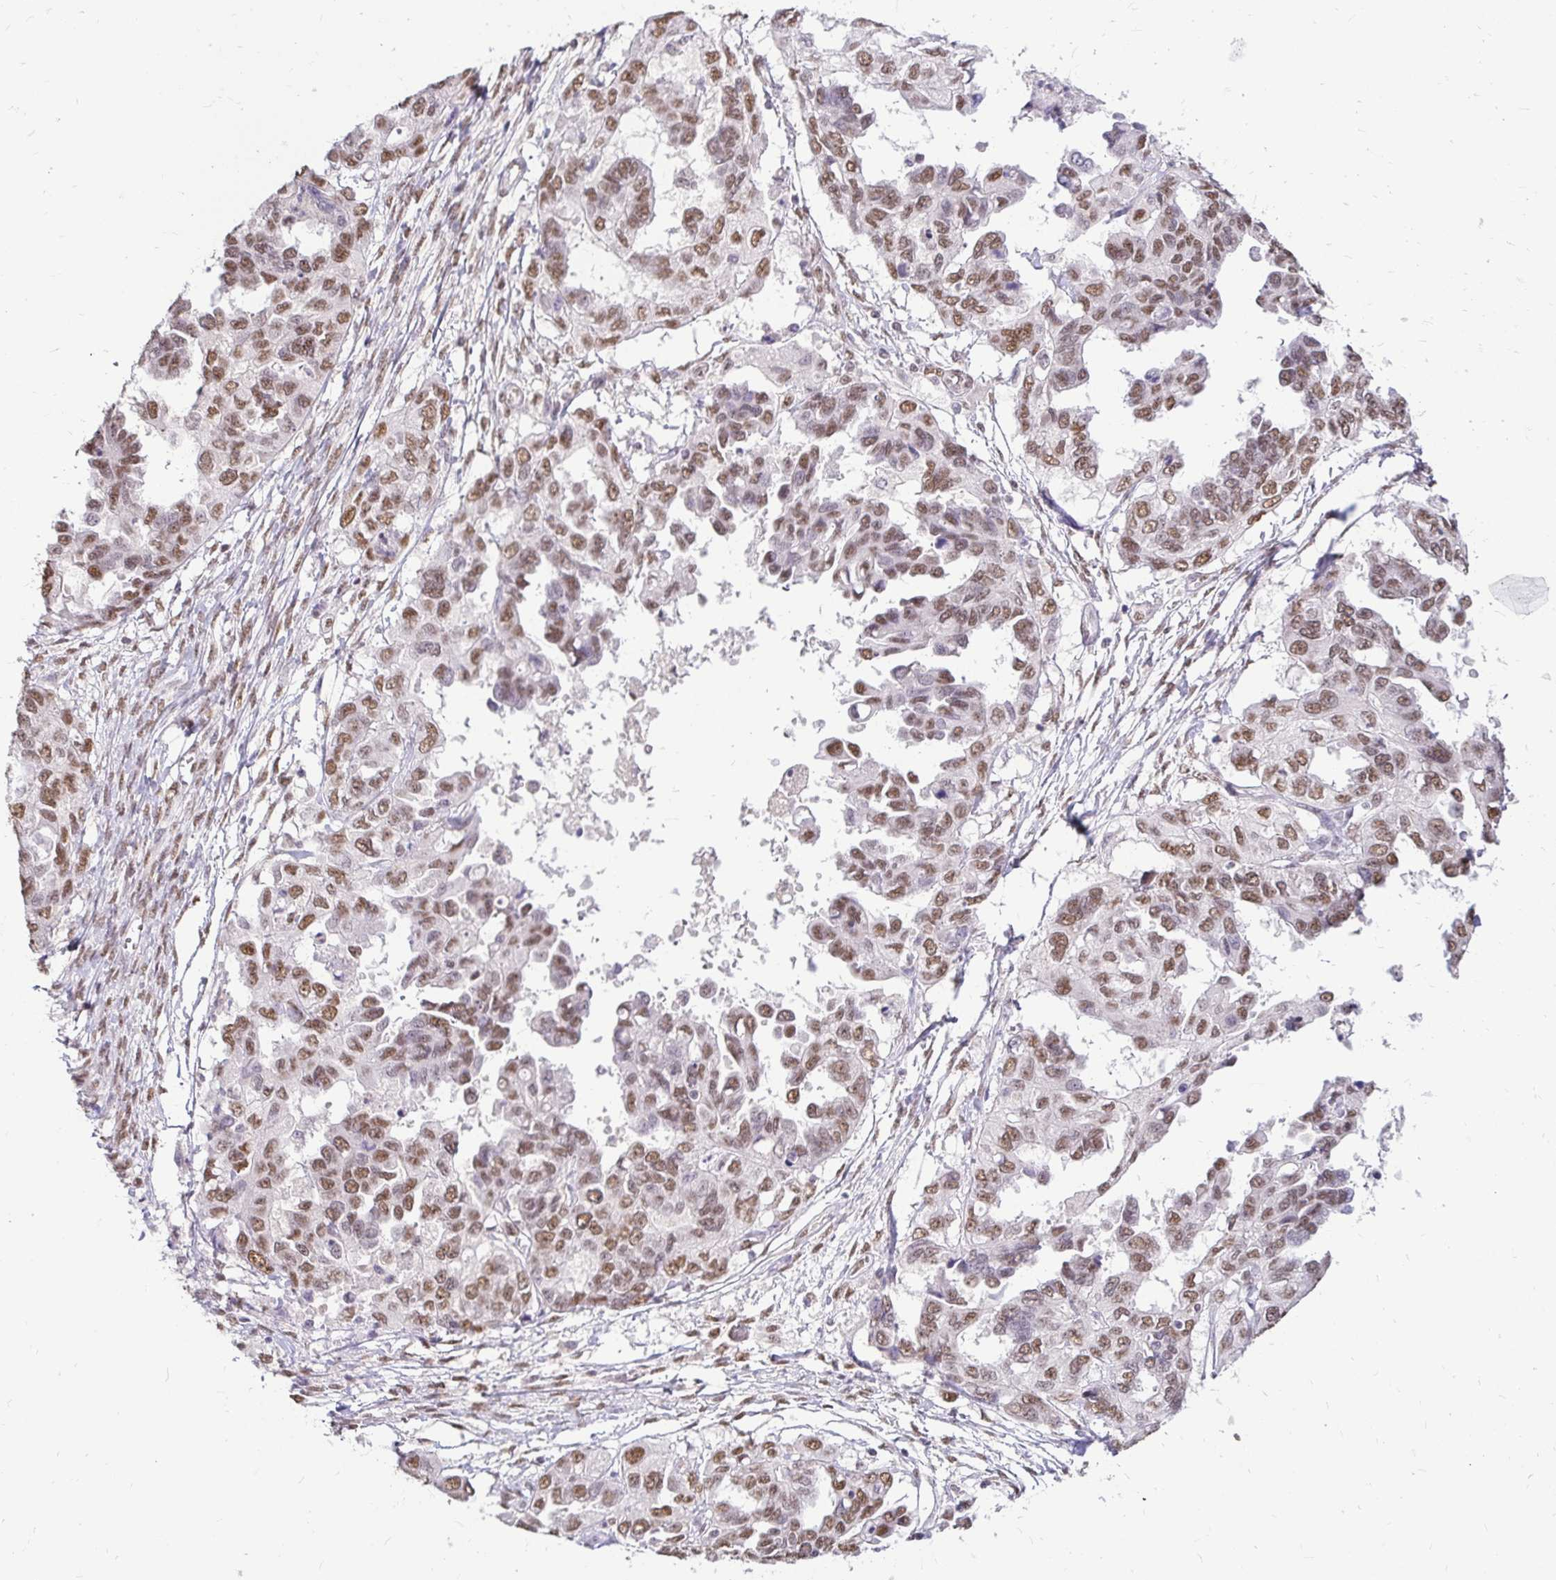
{"staining": {"intensity": "moderate", "quantity": ">75%", "location": "nuclear"}, "tissue": "ovarian cancer", "cell_type": "Tumor cells", "image_type": "cancer", "snomed": [{"axis": "morphology", "description": "Cystadenocarcinoma, serous, NOS"}, {"axis": "topography", "description": "Ovary"}], "caption": "A medium amount of moderate nuclear expression is present in about >75% of tumor cells in serous cystadenocarcinoma (ovarian) tissue.", "gene": "RIMS4", "patient": {"sex": "female", "age": 53}}